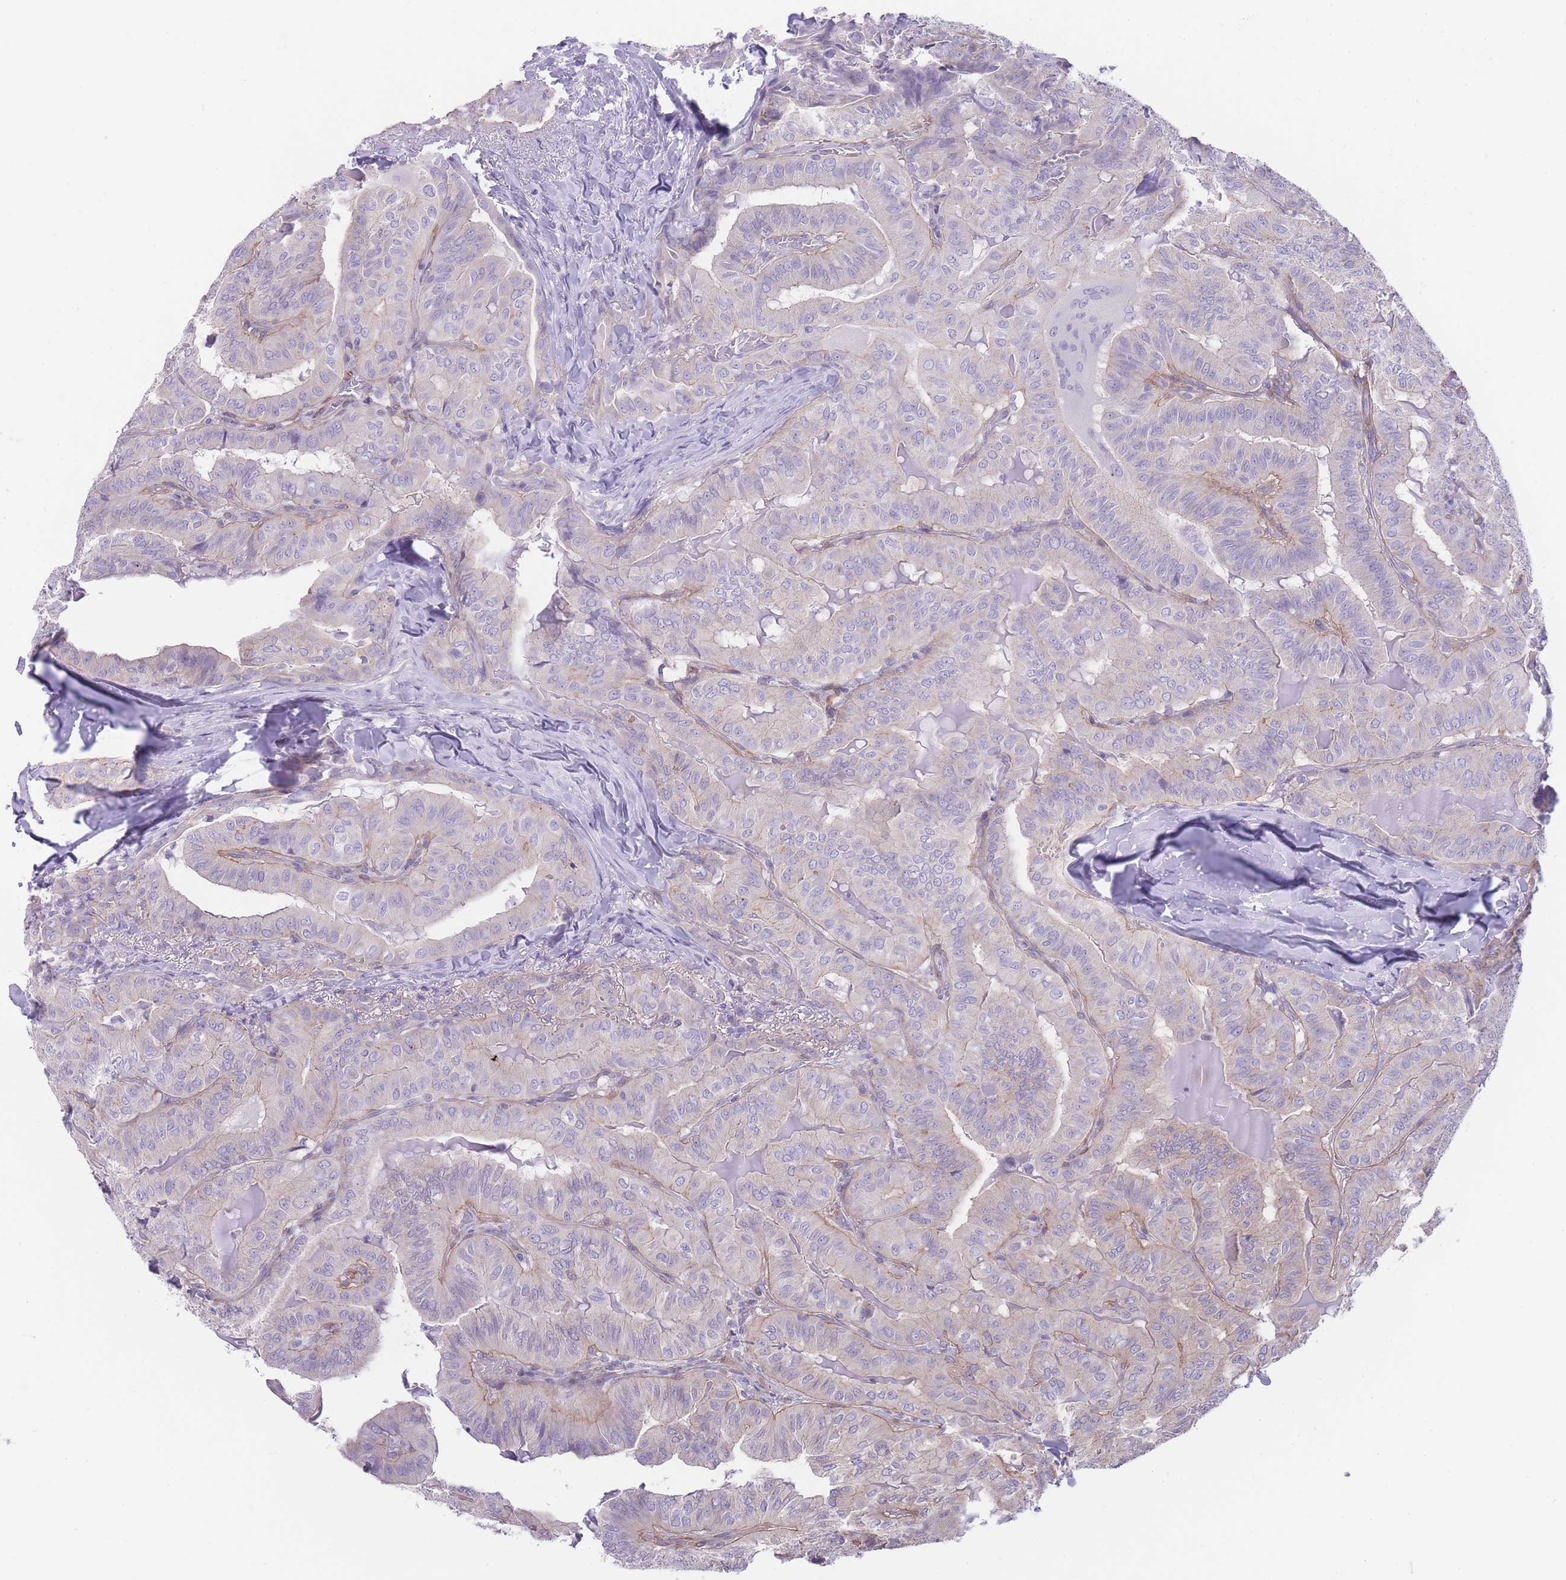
{"staining": {"intensity": "weak", "quantity": "<25%", "location": "cytoplasmic/membranous"}, "tissue": "thyroid cancer", "cell_type": "Tumor cells", "image_type": "cancer", "snomed": [{"axis": "morphology", "description": "Papillary adenocarcinoma, NOS"}, {"axis": "topography", "description": "Thyroid gland"}], "caption": "Immunohistochemistry of human papillary adenocarcinoma (thyroid) exhibits no expression in tumor cells.", "gene": "OR11H12", "patient": {"sex": "female", "age": 68}}